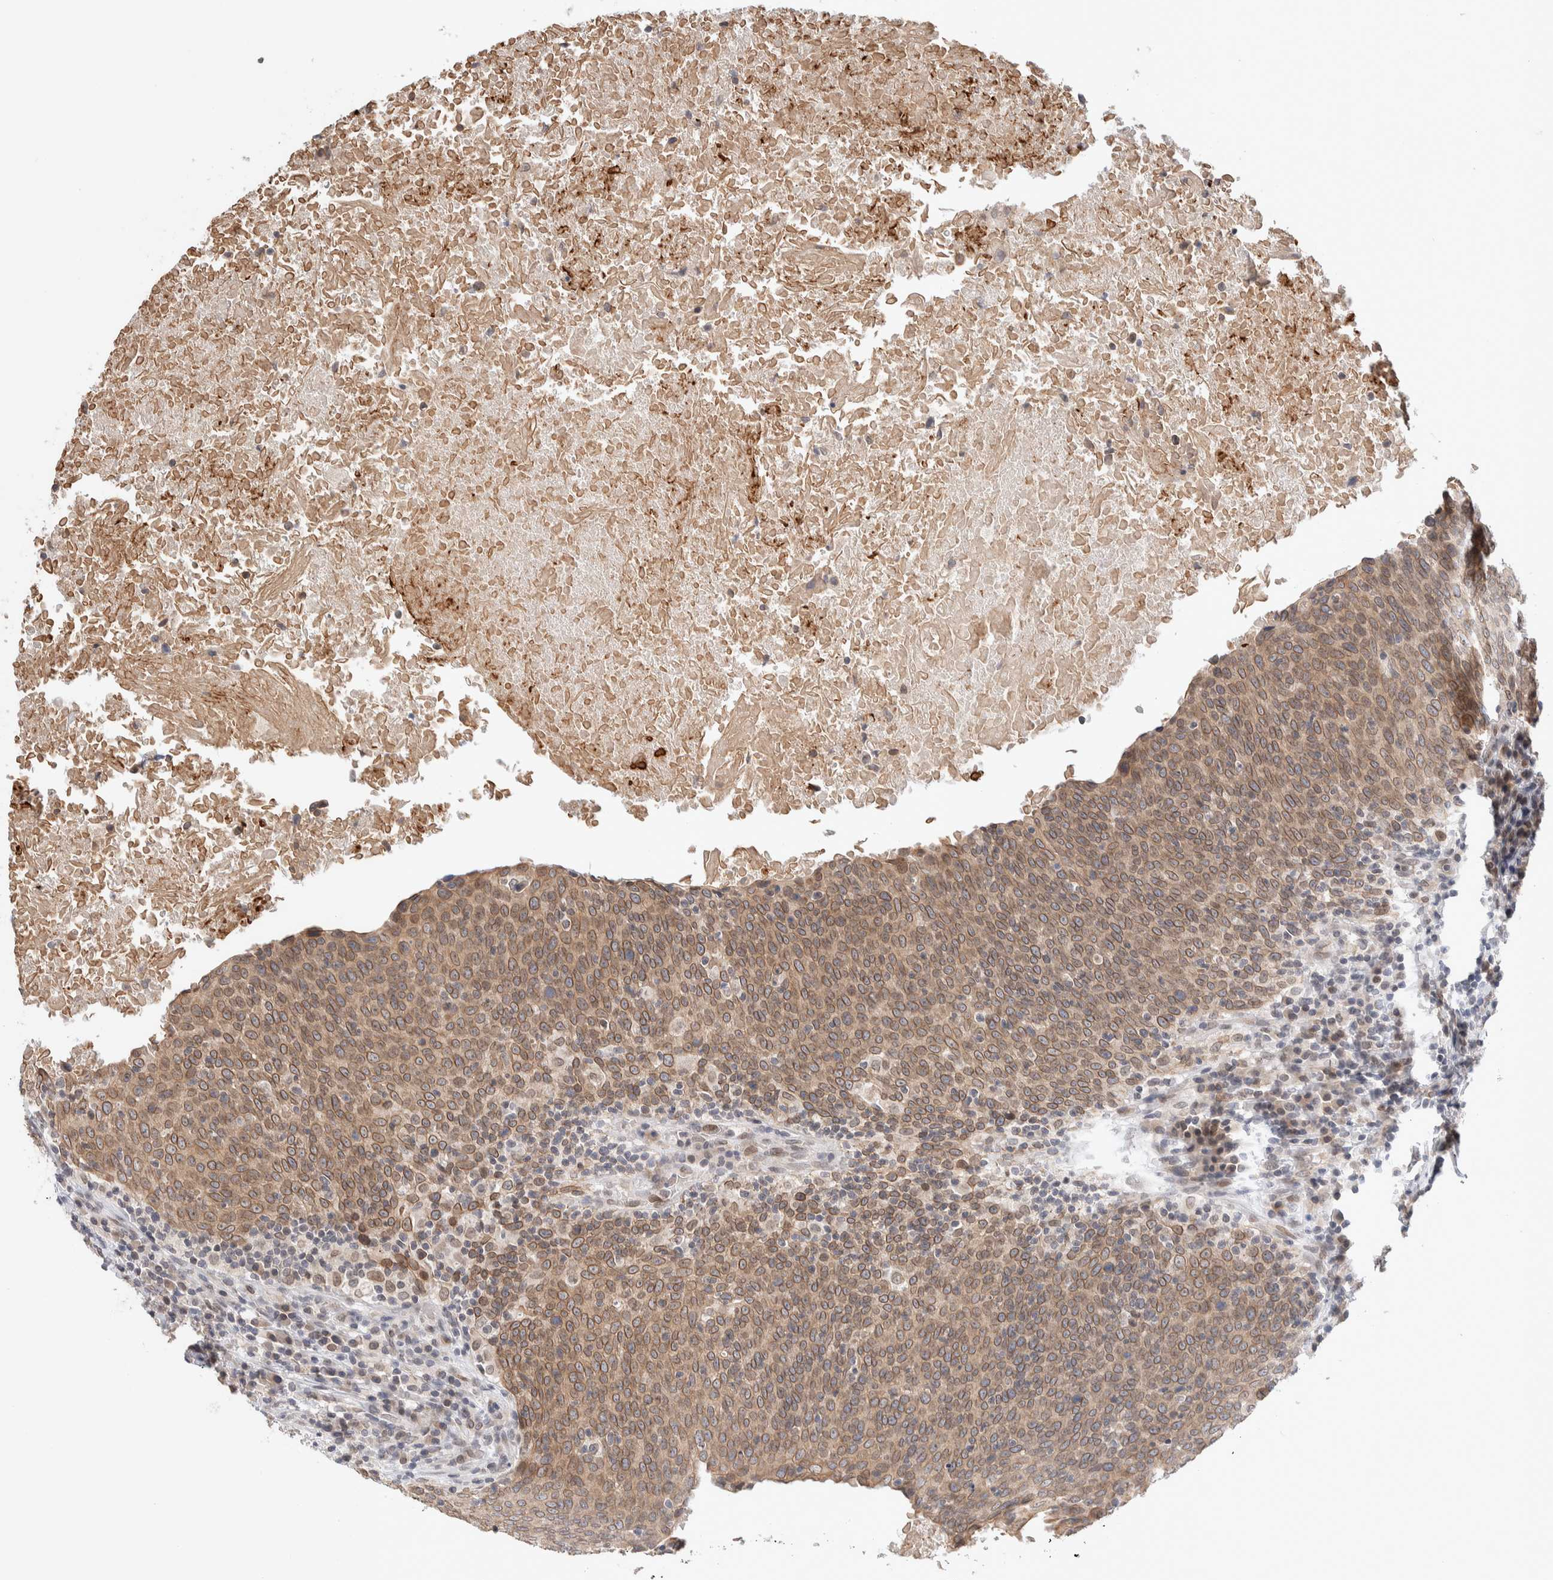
{"staining": {"intensity": "moderate", "quantity": ">75%", "location": "cytoplasmic/membranous,nuclear"}, "tissue": "head and neck cancer", "cell_type": "Tumor cells", "image_type": "cancer", "snomed": [{"axis": "morphology", "description": "Squamous cell carcinoma, NOS"}, {"axis": "morphology", "description": "Squamous cell carcinoma, metastatic, NOS"}, {"axis": "topography", "description": "Lymph node"}, {"axis": "topography", "description": "Head-Neck"}], "caption": "Protein staining of head and neck cancer (metastatic squamous cell carcinoma) tissue demonstrates moderate cytoplasmic/membranous and nuclear positivity in approximately >75% of tumor cells.", "gene": "CRAT", "patient": {"sex": "male", "age": 62}}